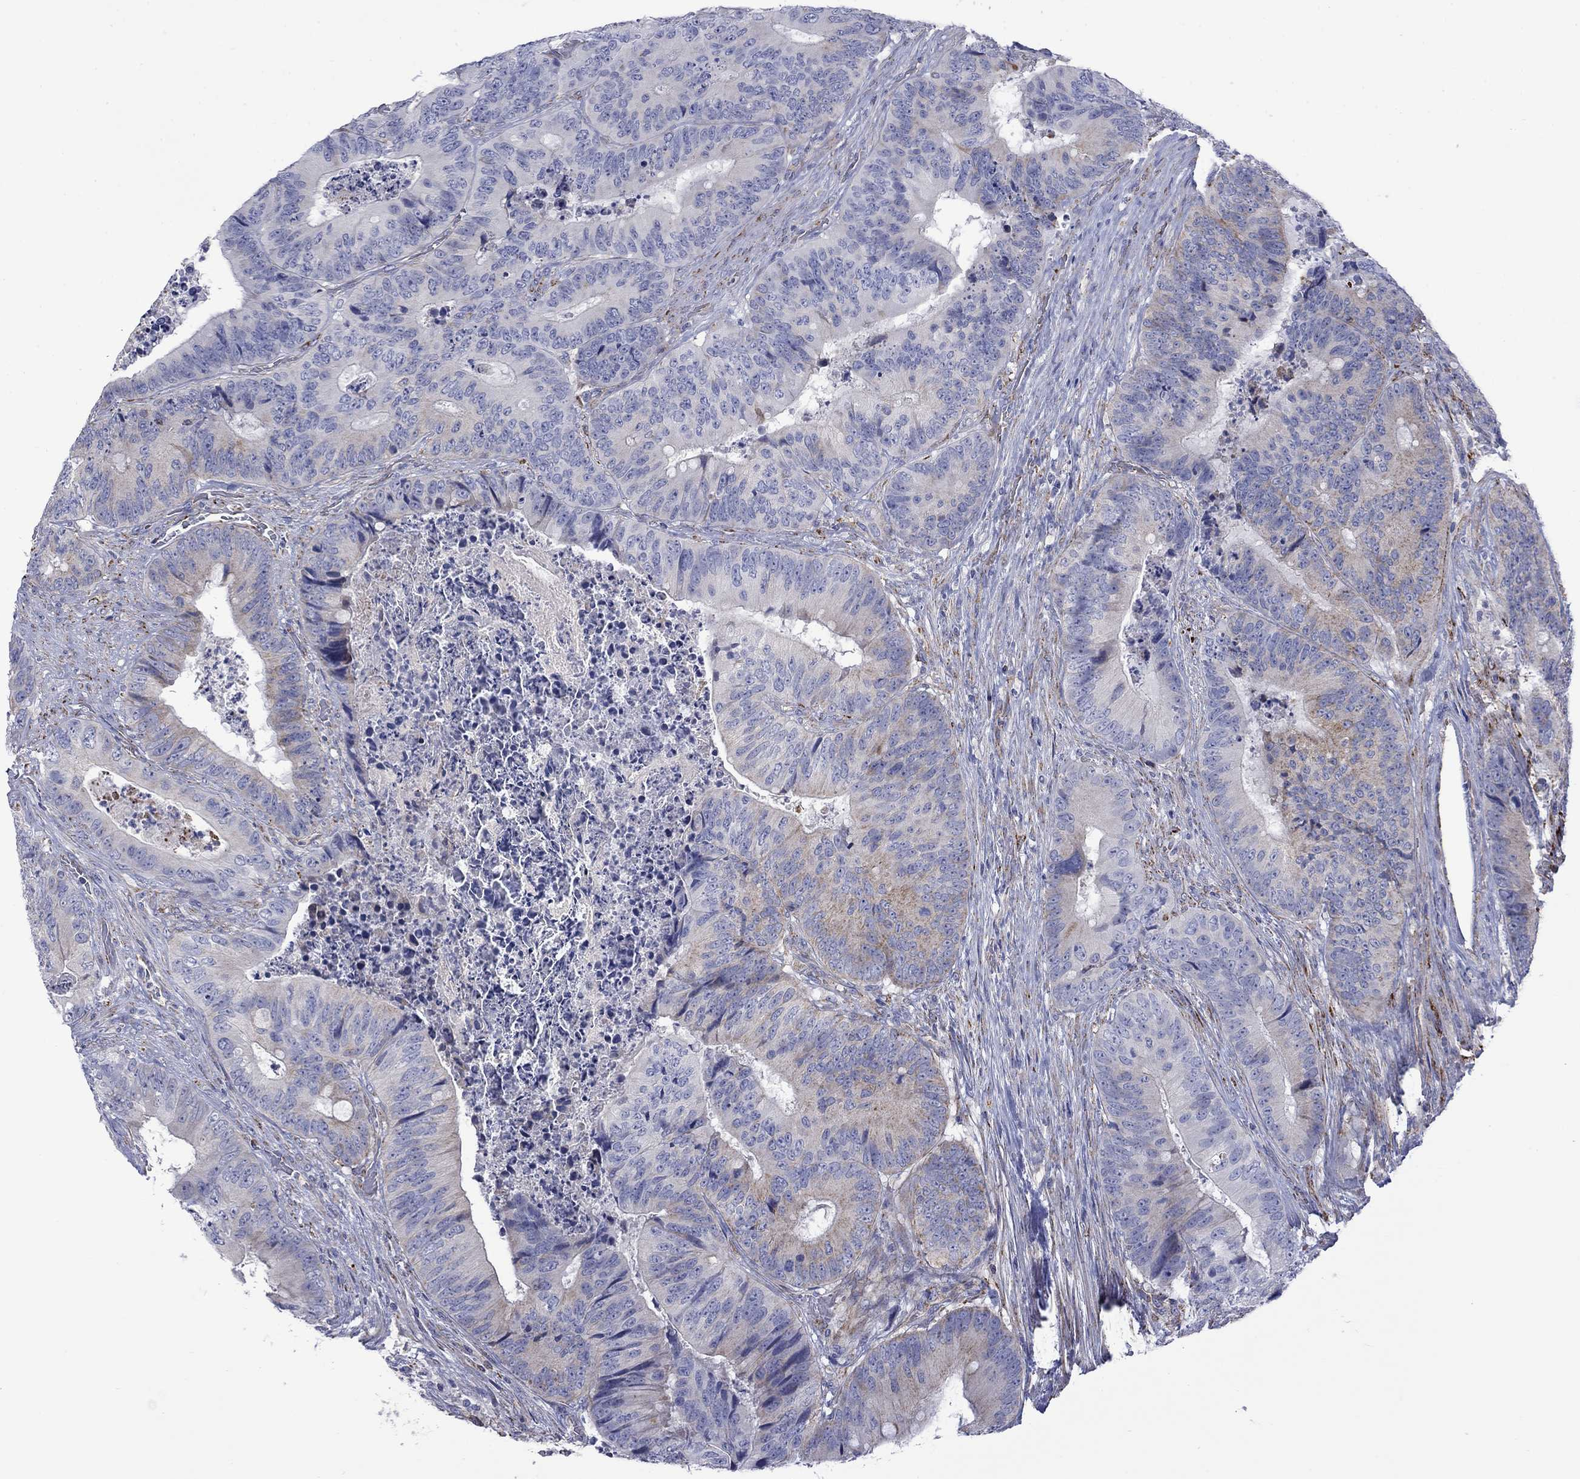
{"staining": {"intensity": "weak", "quantity": "<25%", "location": "cytoplasmic/membranous"}, "tissue": "colorectal cancer", "cell_type": "Tumor cells", "image_type": "cancer", "snomed": [{"axis": "morphology", "description": "Adenocarcinoma, NOS"}, {"axis": "topography", "description": "Colon"}], "caption": "The immunohistochemistry (IHC) photomicrograph has no significant staining in tumor cells of colorectal adenocarcinoma tissue.", "gene": "CISD1", "patient": {"sex": "male", "age": 84}}